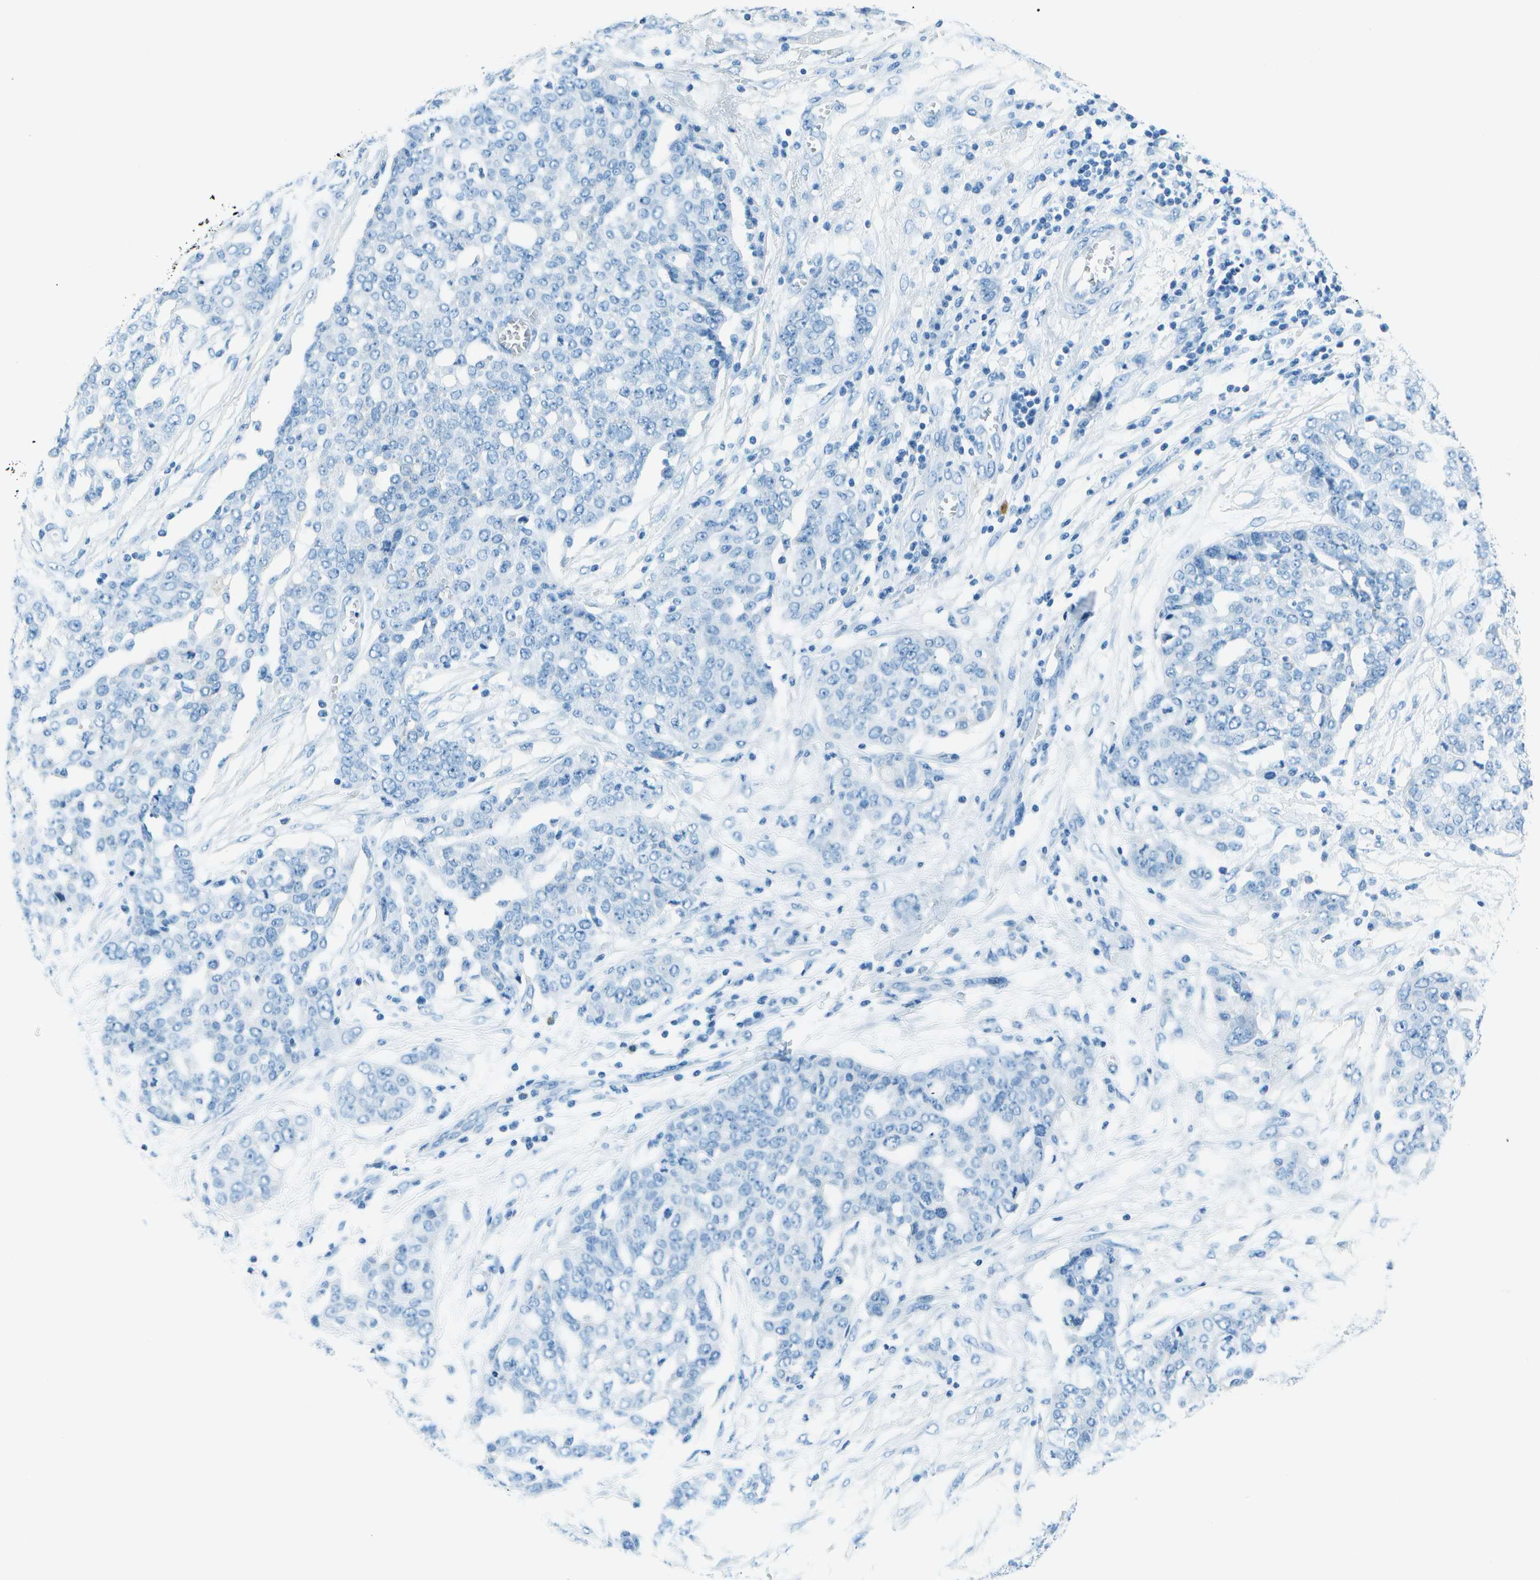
{"staining": {"intensity": "negative", "quantity": "none", "location": "none"}, "tissue": "ovarian cancer", "cell_type": "Tumor cells", "image_type": "cancer", "snomed": [{"axis": "morphology", "description": "Cystadenocarcinoma, serous, NOS"}, {"axis": "topography", "description": "Soft tissue"}, {"axis": "topography", "description": "Ovary"}], "caption": "Tumor cells are negative for brown protein staining in ovarian serous cystadenocarcinoma.", "gene": "SLC16A10", "patient": {"sex": "female", "age": 57}}